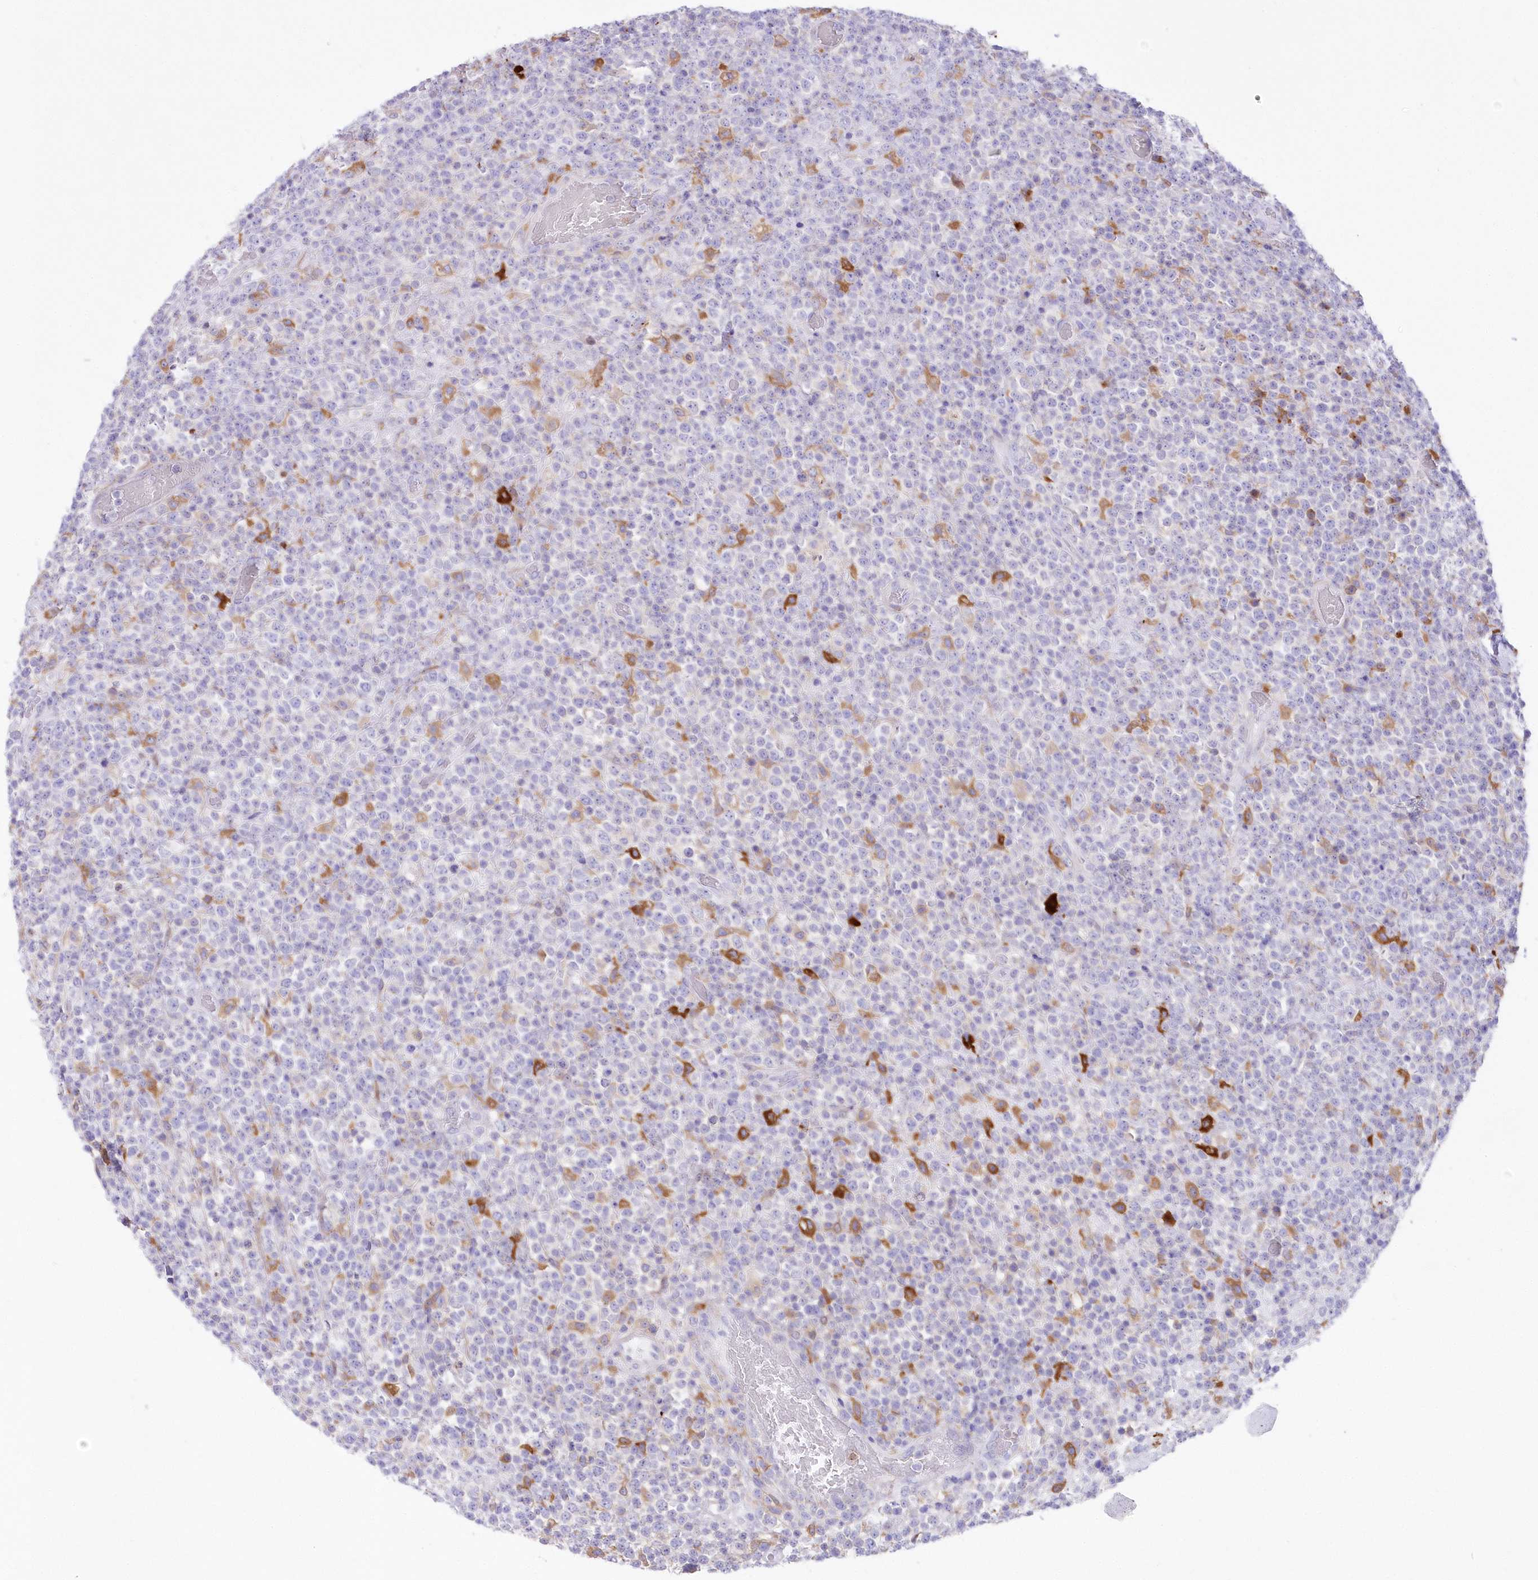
{"staining": {"intensity": "moderate", "quantity": "<25%", "location": "cytoplasmic/membranous"}, "tissue": "lymphoma", "cell_type": "Tumor cells", "image_type": "cancer", "snomed": [{"axis": "morphology", "description": "Malignant lymphoma, non-Hodgkin's type, High grade"}, {"axis": "topography", "description": "Colon"}], "caption": "A high-resolution micrograph shows IHC staining of lymphoma, which shows moderate cytoplasmic/membranous staining in approximately <25% of tumor cells.", "gene": "DNAJC19", "patient": {"sex": "female", "age": 53}}